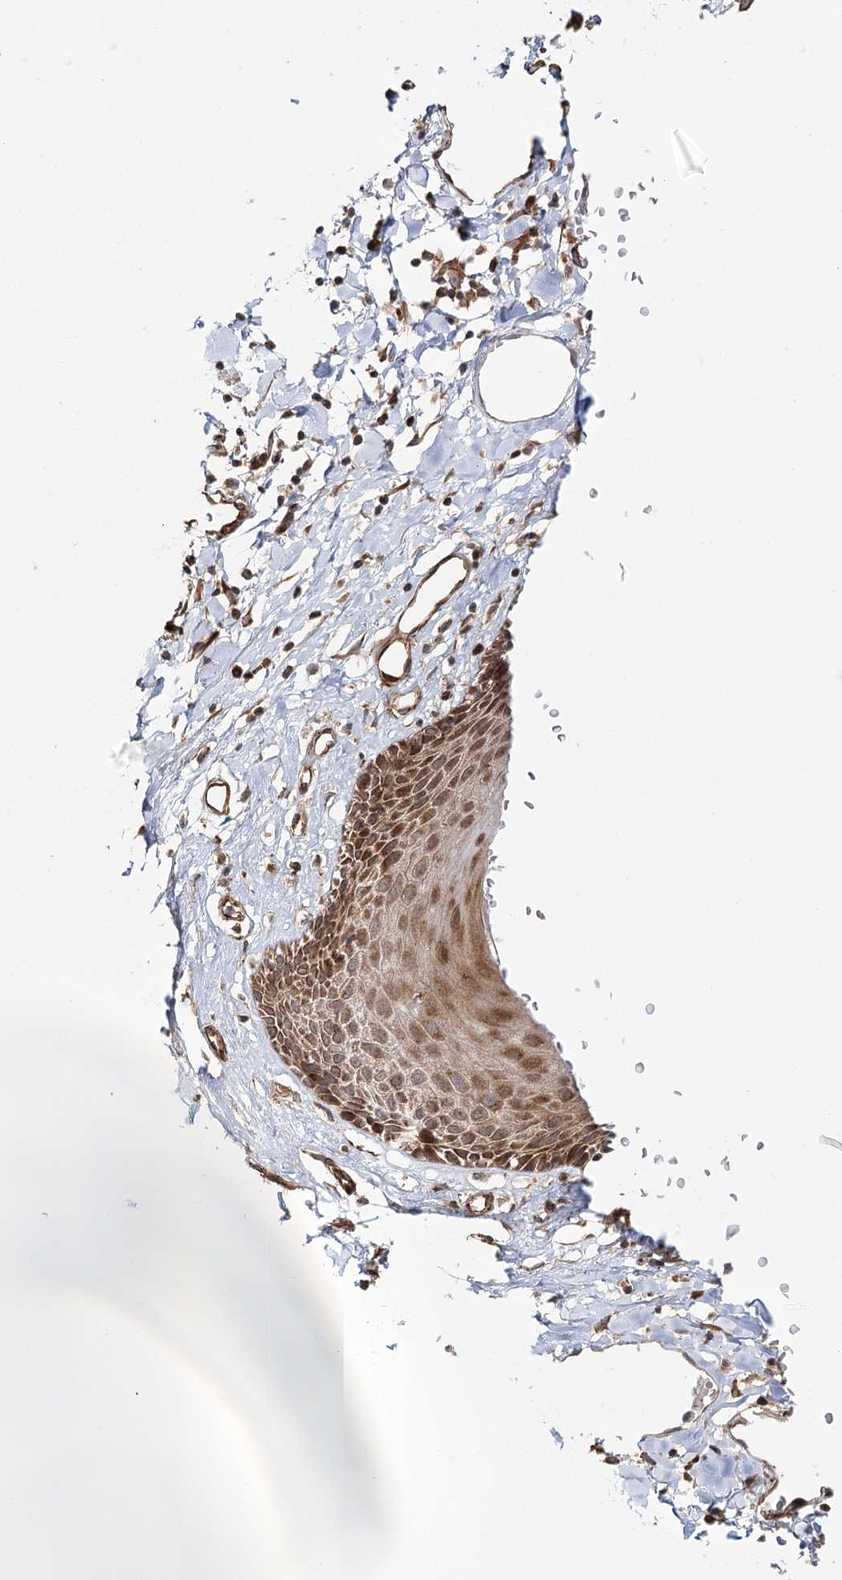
{"staining": {"intensity": "moderate", "quantity": ">75%", "location": "cytoplasmic/membranous"}, "tissue": "skin", "cell_type": "Epidermal cells", "image_type": "normal", "snomed": [{"axis": "morphology", "description": "Normal tissue, NOS"}, {"axis": "topography", "description": "Vulva"}], "caption": "Skin stained for a protein exhibits moderate cytoplasmic/membranous positivity in epidermal cells. Immunohistochemistry stains the protein in brown and the nuclei are stained blue.", "gene": "MKNK1", "patient": {"sex": "female", "age": 68}}